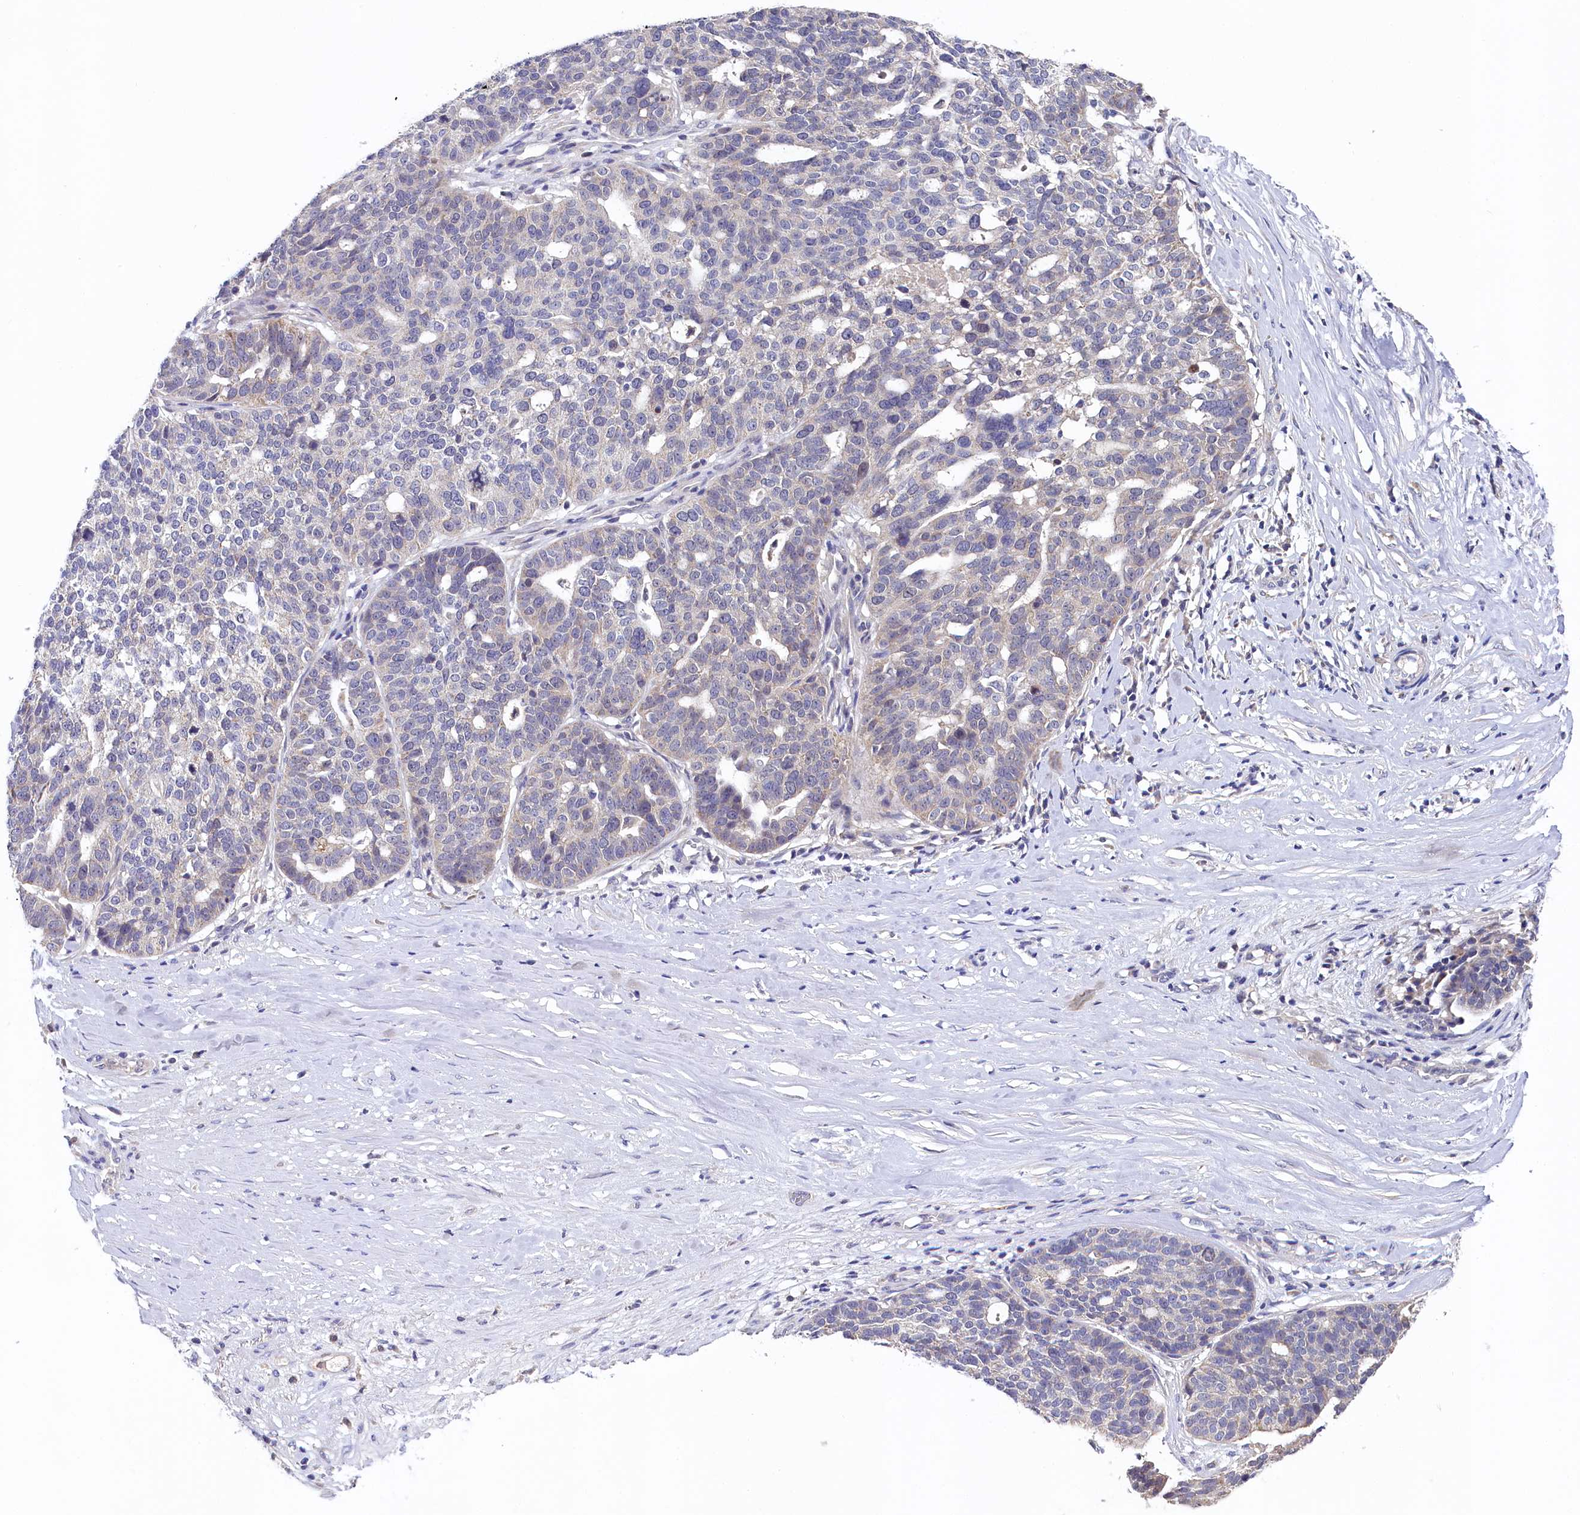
{"staining": {"intensity": "negative", "quantity": "none", "location": "none"}, "tissue": "ovarian cancer", "cell_type": "Tumor cells", "image_type": "cancer", "snomed": [{"axis": "morphology", "description": "Cystadenocarcinoma, serous, NOS"}, {"axis": "topography", "description": "Ovary"}], "caption": "Photomicrograph shows no significant protein expression in tumor cells of serous cystadenocarcinoma (ovarian).", "gene": "SPINK9", "patient": {"sex": "female", "age": 59}}